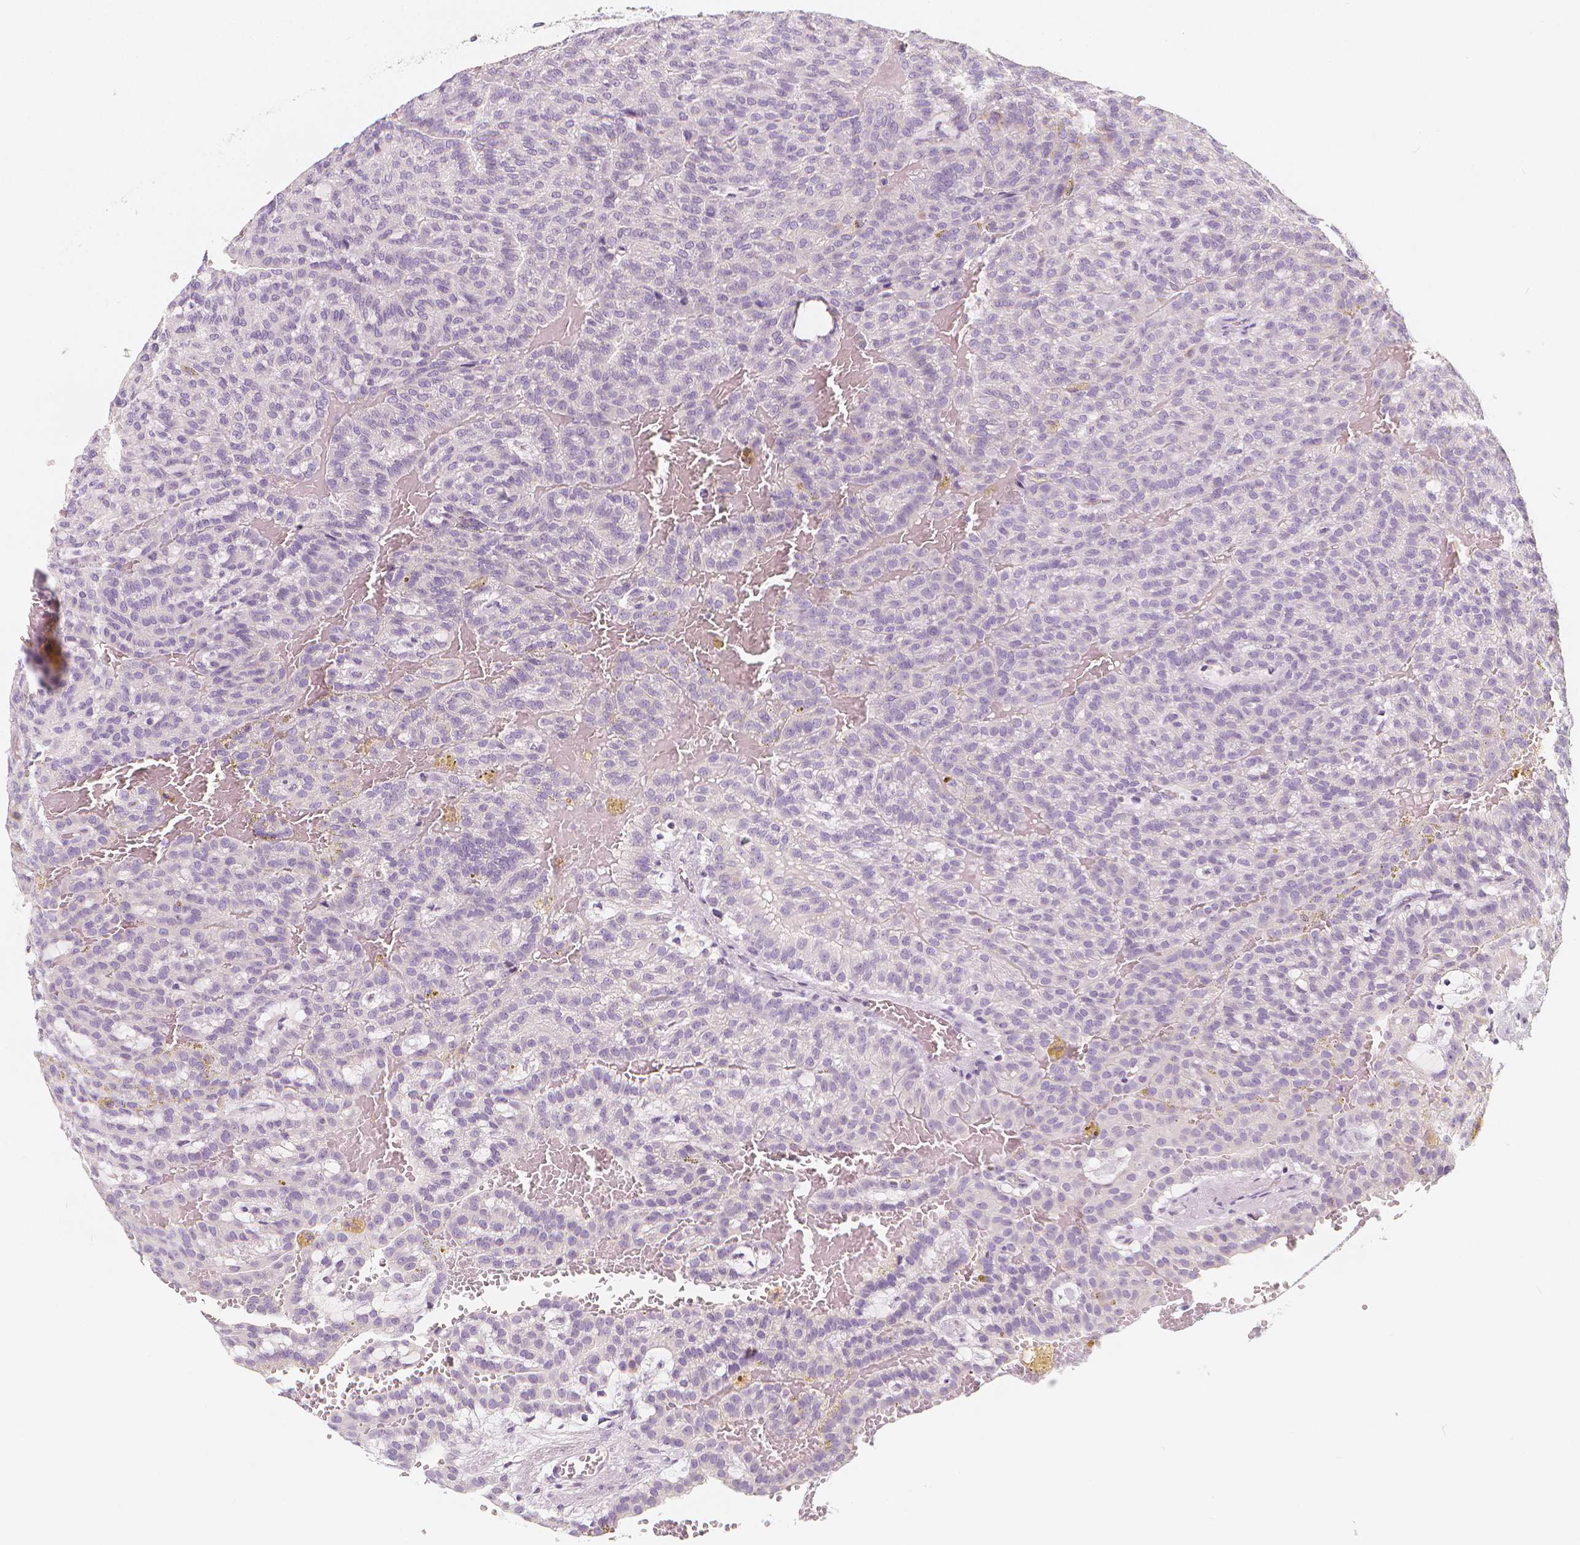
{"staining": {"intensity": "negative", "quantity": "none", "location": "none"}, "tissue": "renal cancer", "cell_type": "Tumor cells", "image_type": "cancer", "snomed": [{"axis": "morphology", "description": "Adenocarcinoma, NOS"}, {"axis": "topography", "description": "Kidney"}], "caption": "This is an IHC micrograph of renal adenocarcinoma. There is no positivity in tumor cells.", "gene": "RBFOX1", "patient": {"sex": "male", "age": 63}}